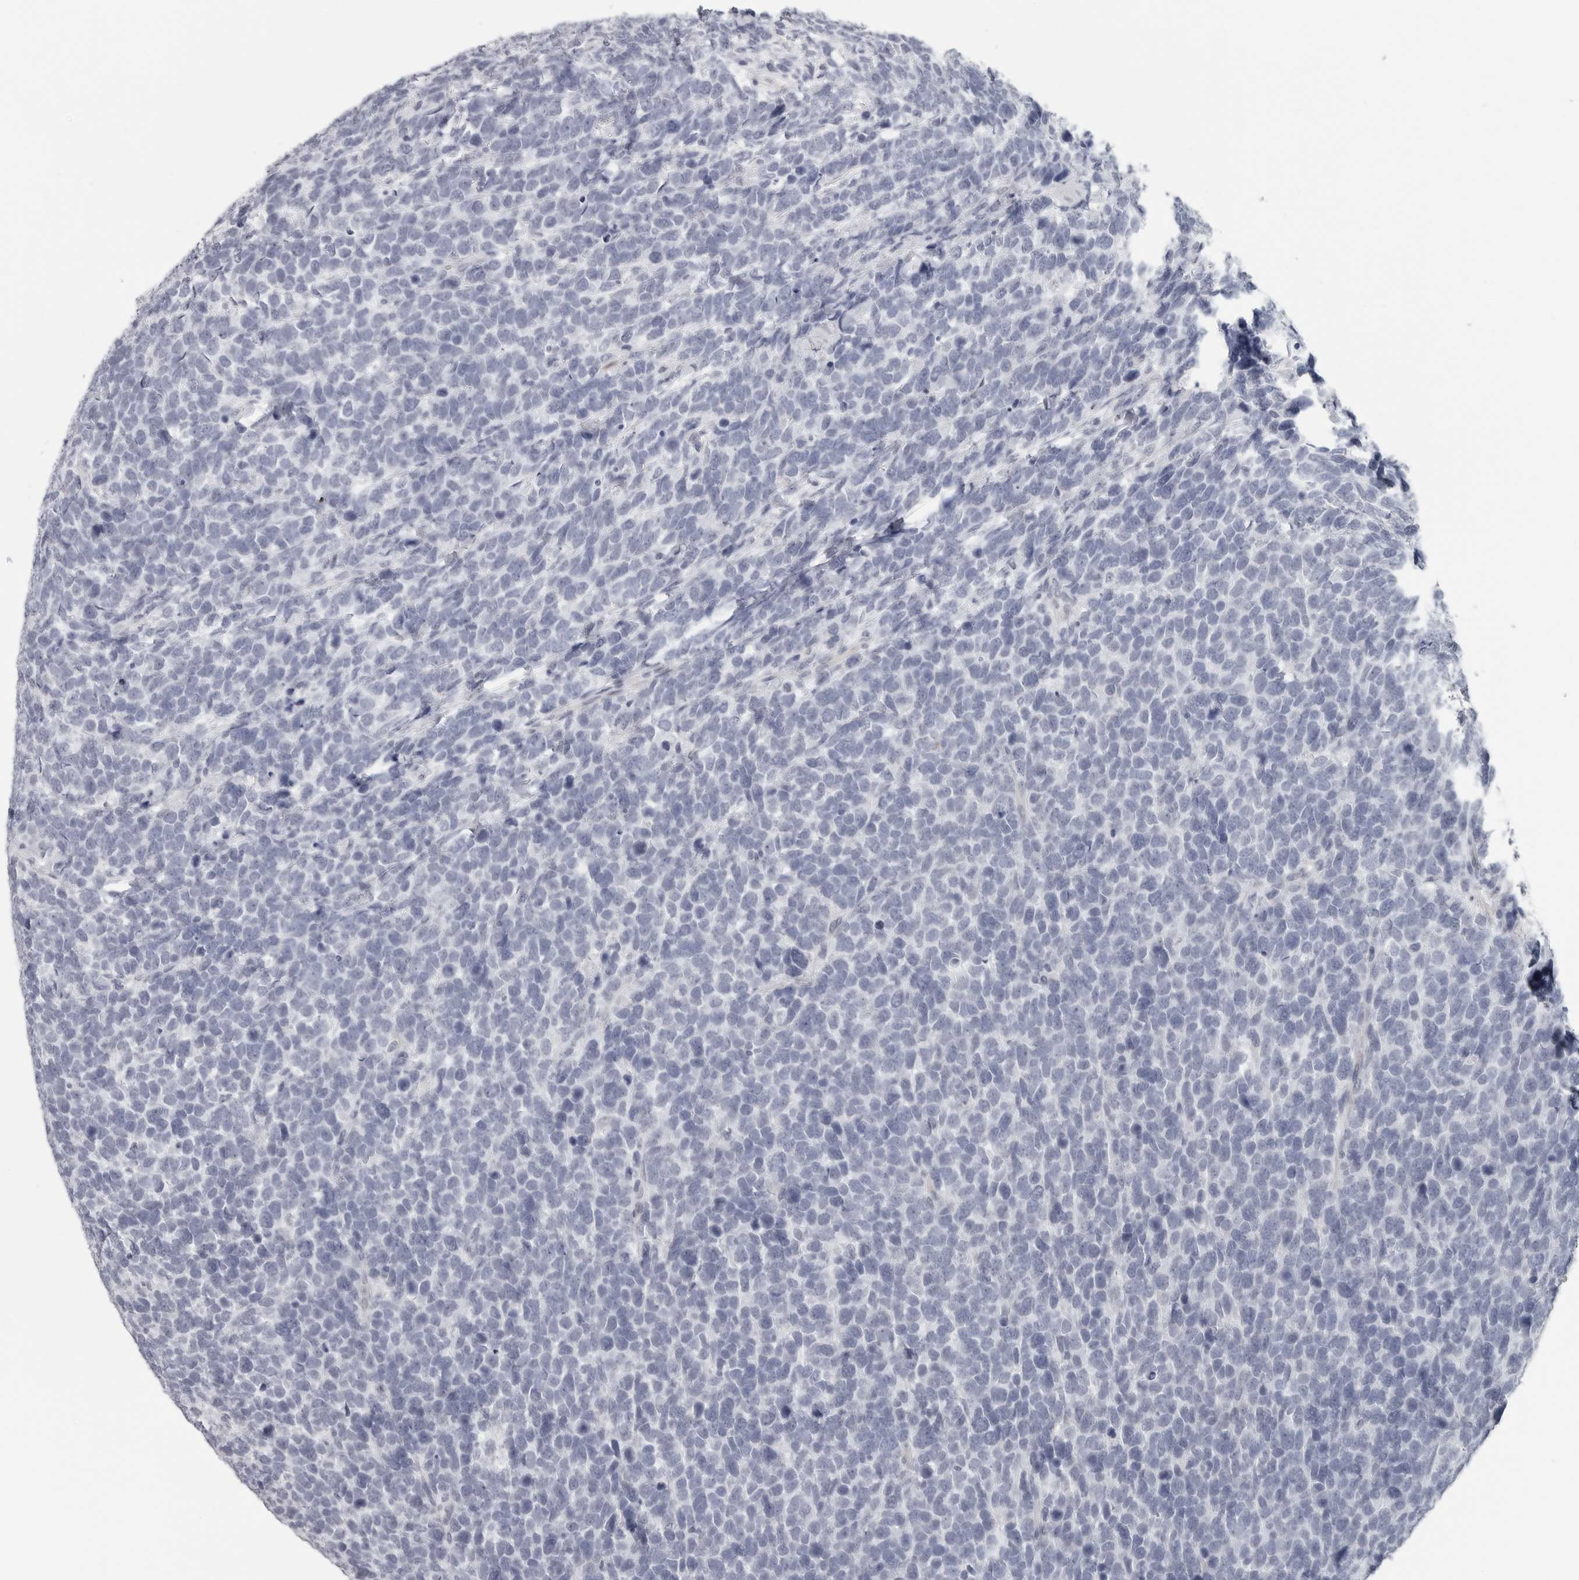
{"staining": {"intensity": "negative", "quantity": "none", "location": "none"}, "tissue": "urothelial cancer", "cell_type": "Tumor cells", "image_type": "cancer", "snomed": [{"axis": "morphology", "description": "Urothelial carcinoma, High grade"}, {"axis": "topography", "description": "Urinary bladder"}], "caption": "Immunohistochemistry (IHC) photomicrograph of neoplastic tissue: high-grade urothelial carcinoma stained with DAB displays no significant protein positivity in tumor cells.", "gene": "OPLAH", "patient": {"sex": "female", "age": 82}}